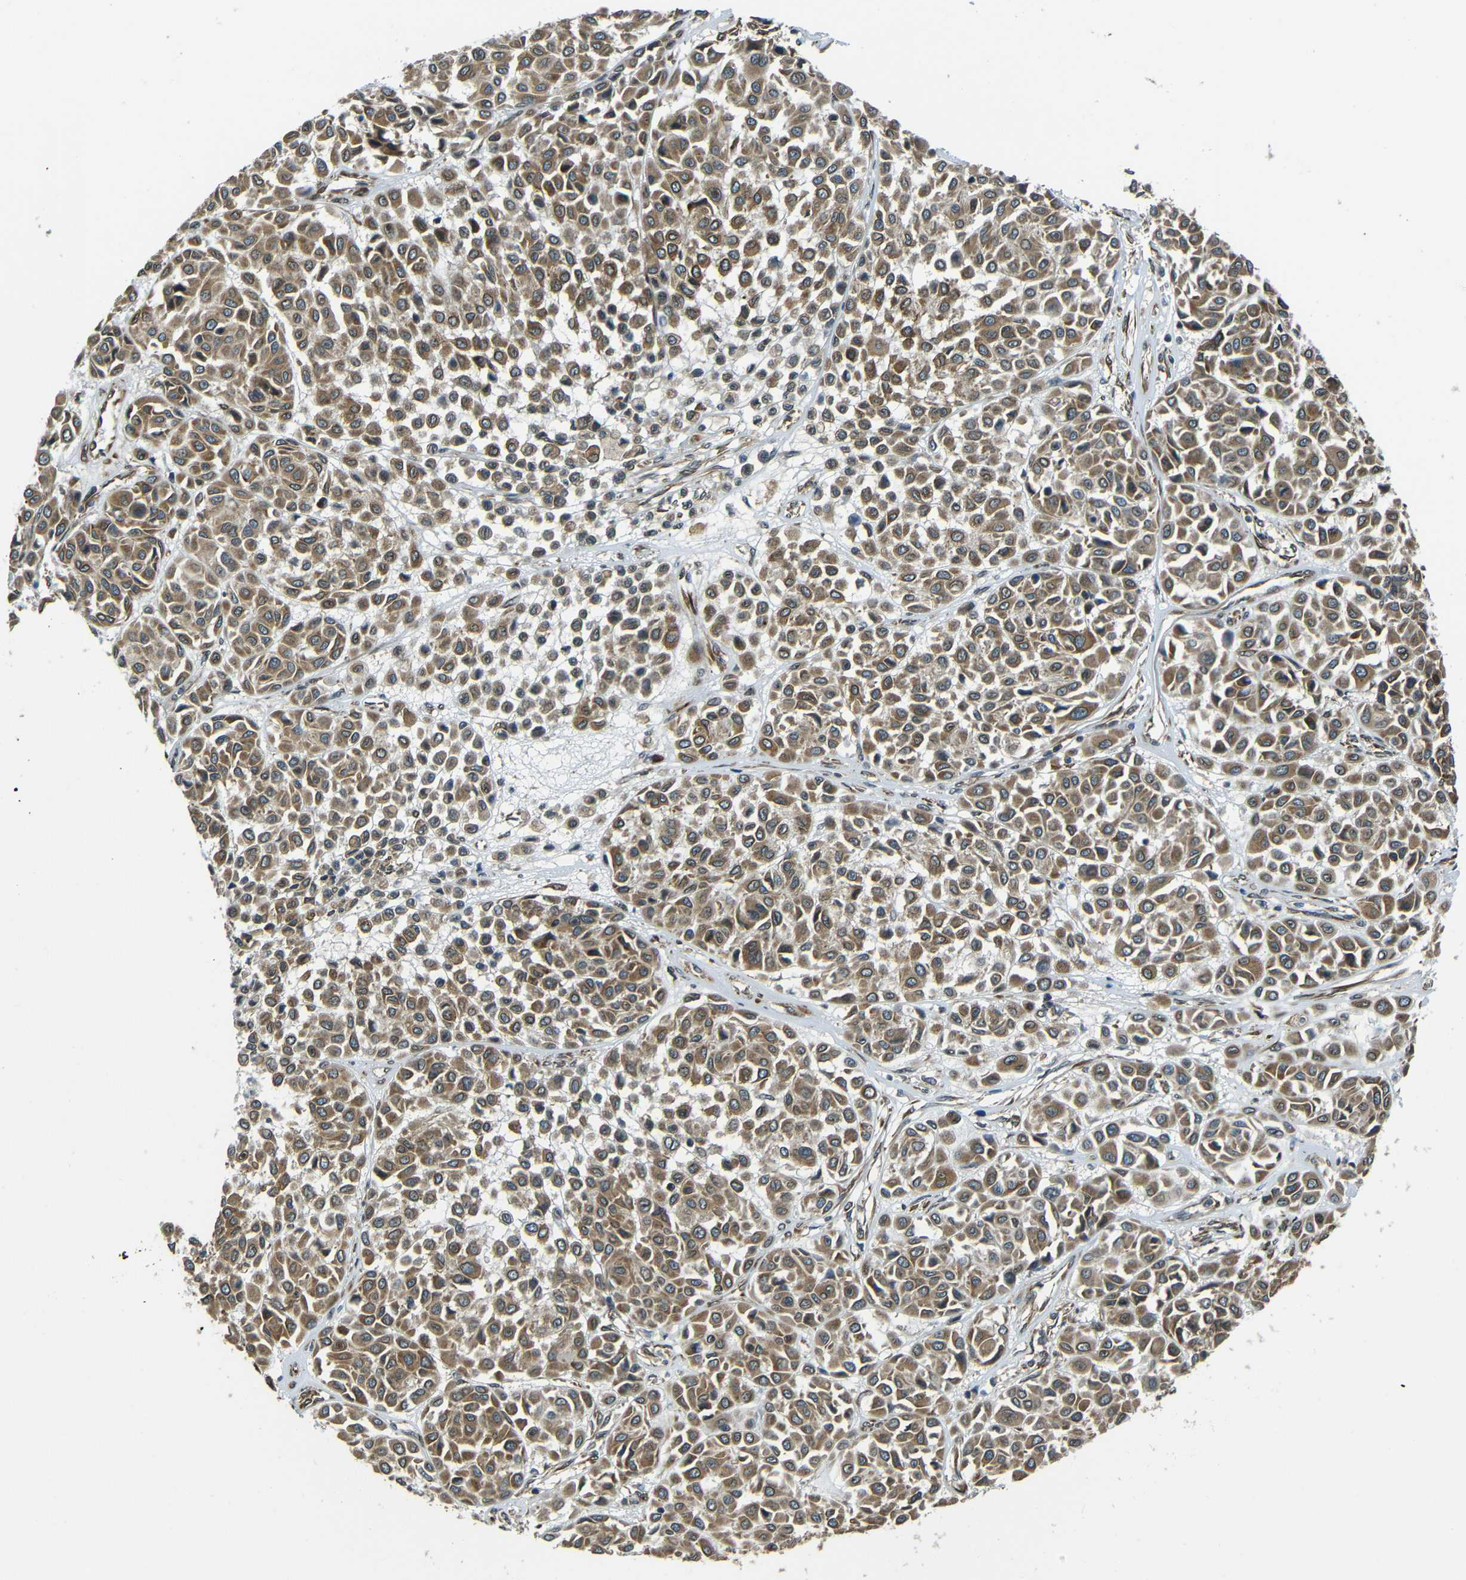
{"staining": {"intensity": "moderate", "quantity": ">75%", "location": "cytoplasmic/membranous"}, "tissue": "melanoma", "cell_type": "Tumor cells", "image_type": "cancer", "snomed": [{"axis": "morphology", "description": "Malignant melanoma, Metastatic site"}, {"axis": "topography", "description": "Soft tissue"}], "caption": "Immunohistochemical staining of malignant melanoma (metastatic site) displays moderate cytoplasmic/membranous protein expression in approximately >75% of tumor cells.", "gene": "VAPB", "patient": {"sex": "male", "age": 41}}